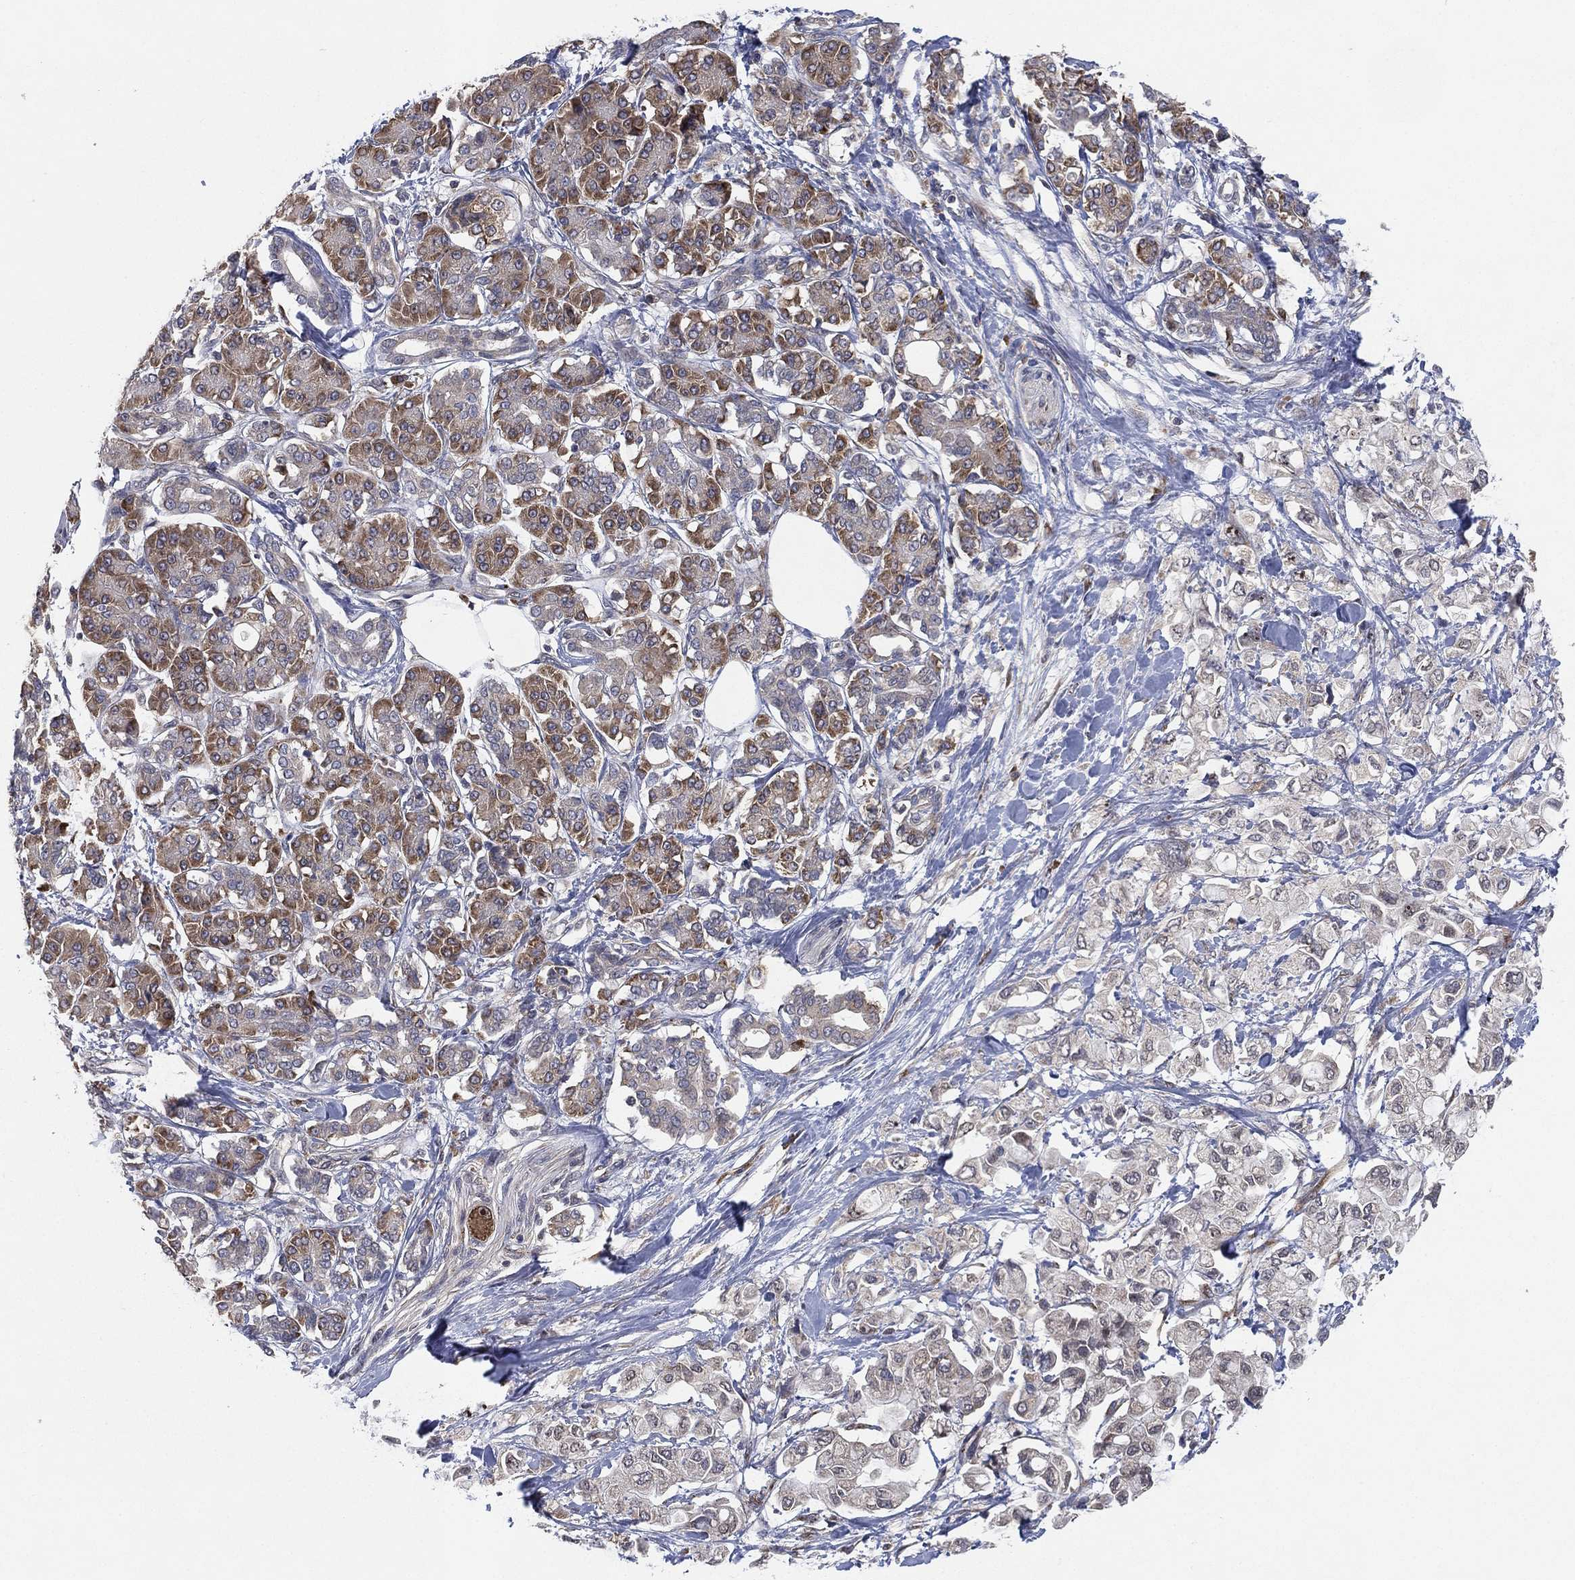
{"staining": {"intensity": "moderate", "quantity": "25%-75%", "location": "cytoplasmic/membranous"}, "tissue": "pancreatic cancer", "cell_type": "Tumor cells", "image_type": "cancer", "snomed": [{"axis": "morphology", "description": "Adenocarcinoma, NOS"}, {"axis": "topography", "description": "Pancreas"}], "caption": "A high-resolution image shows immunohistochemistry staining of pancreatic adenocarcinoma, which displays moderate cytoplasmic/membranous positivity in about 25%-75% of tumor cells. The protein of interest is stained brown, and the nuclei are stained in blue (DAB IHC with brightfield microscopy, high magnification).", "gene": "FAM104A", "patient": {"sex": "female", "age": 56}}